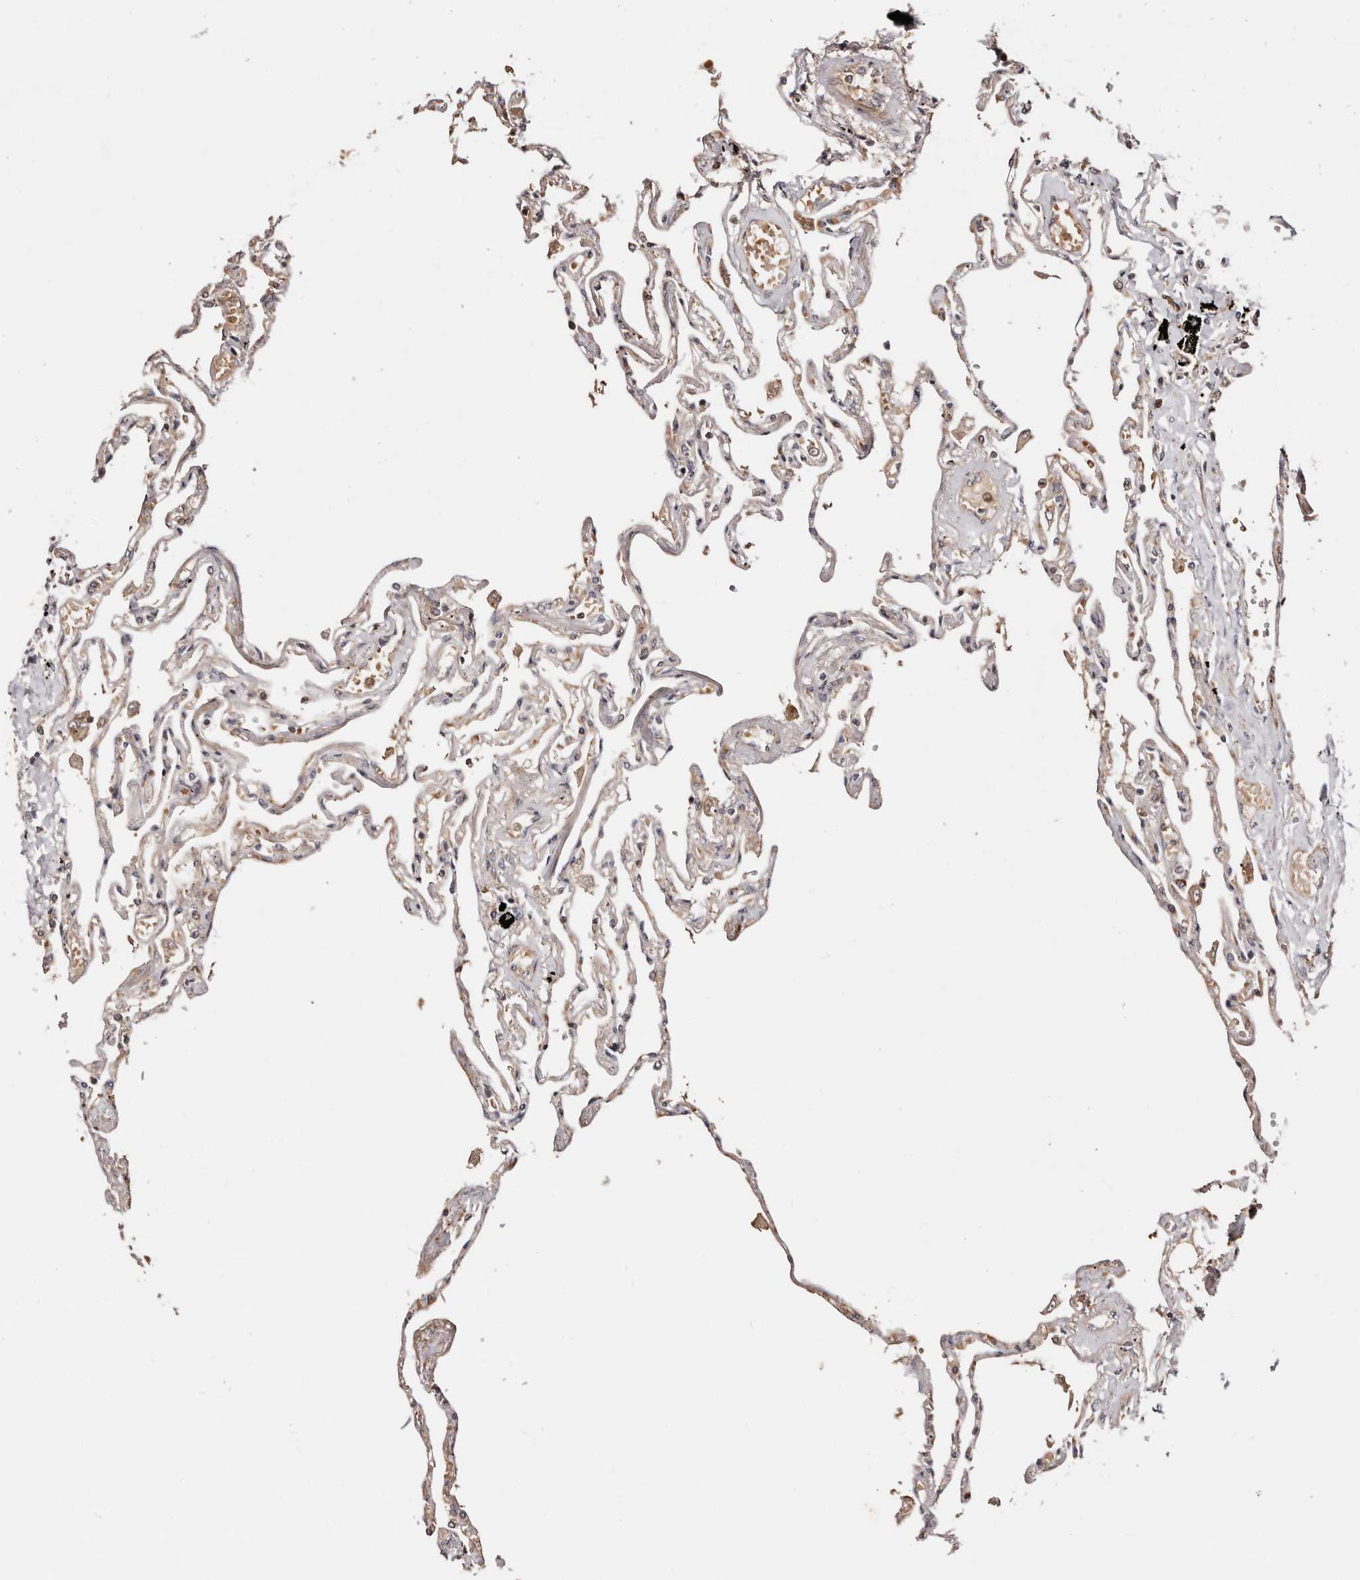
{"staining": {"intensity": "moderate", "quantity": "<25%", "location": "cytoplasmic/membranous"}, "tissue": "lung", "cell_type": "Alveolar cells", "image_type": "normal", "snomed": [{"axis": "morphology", "description": "Normal tissue, NOS"}, {"axis": "topography", "description": "Lung"}], "caption": "Brown immunohistochemical staining in normal lung shows moderate cytoplasmic/membranous expression in about <25% of alveolar cells.", "gene": "PTPN22", "patient": {"sex": "female", "age": 67}}